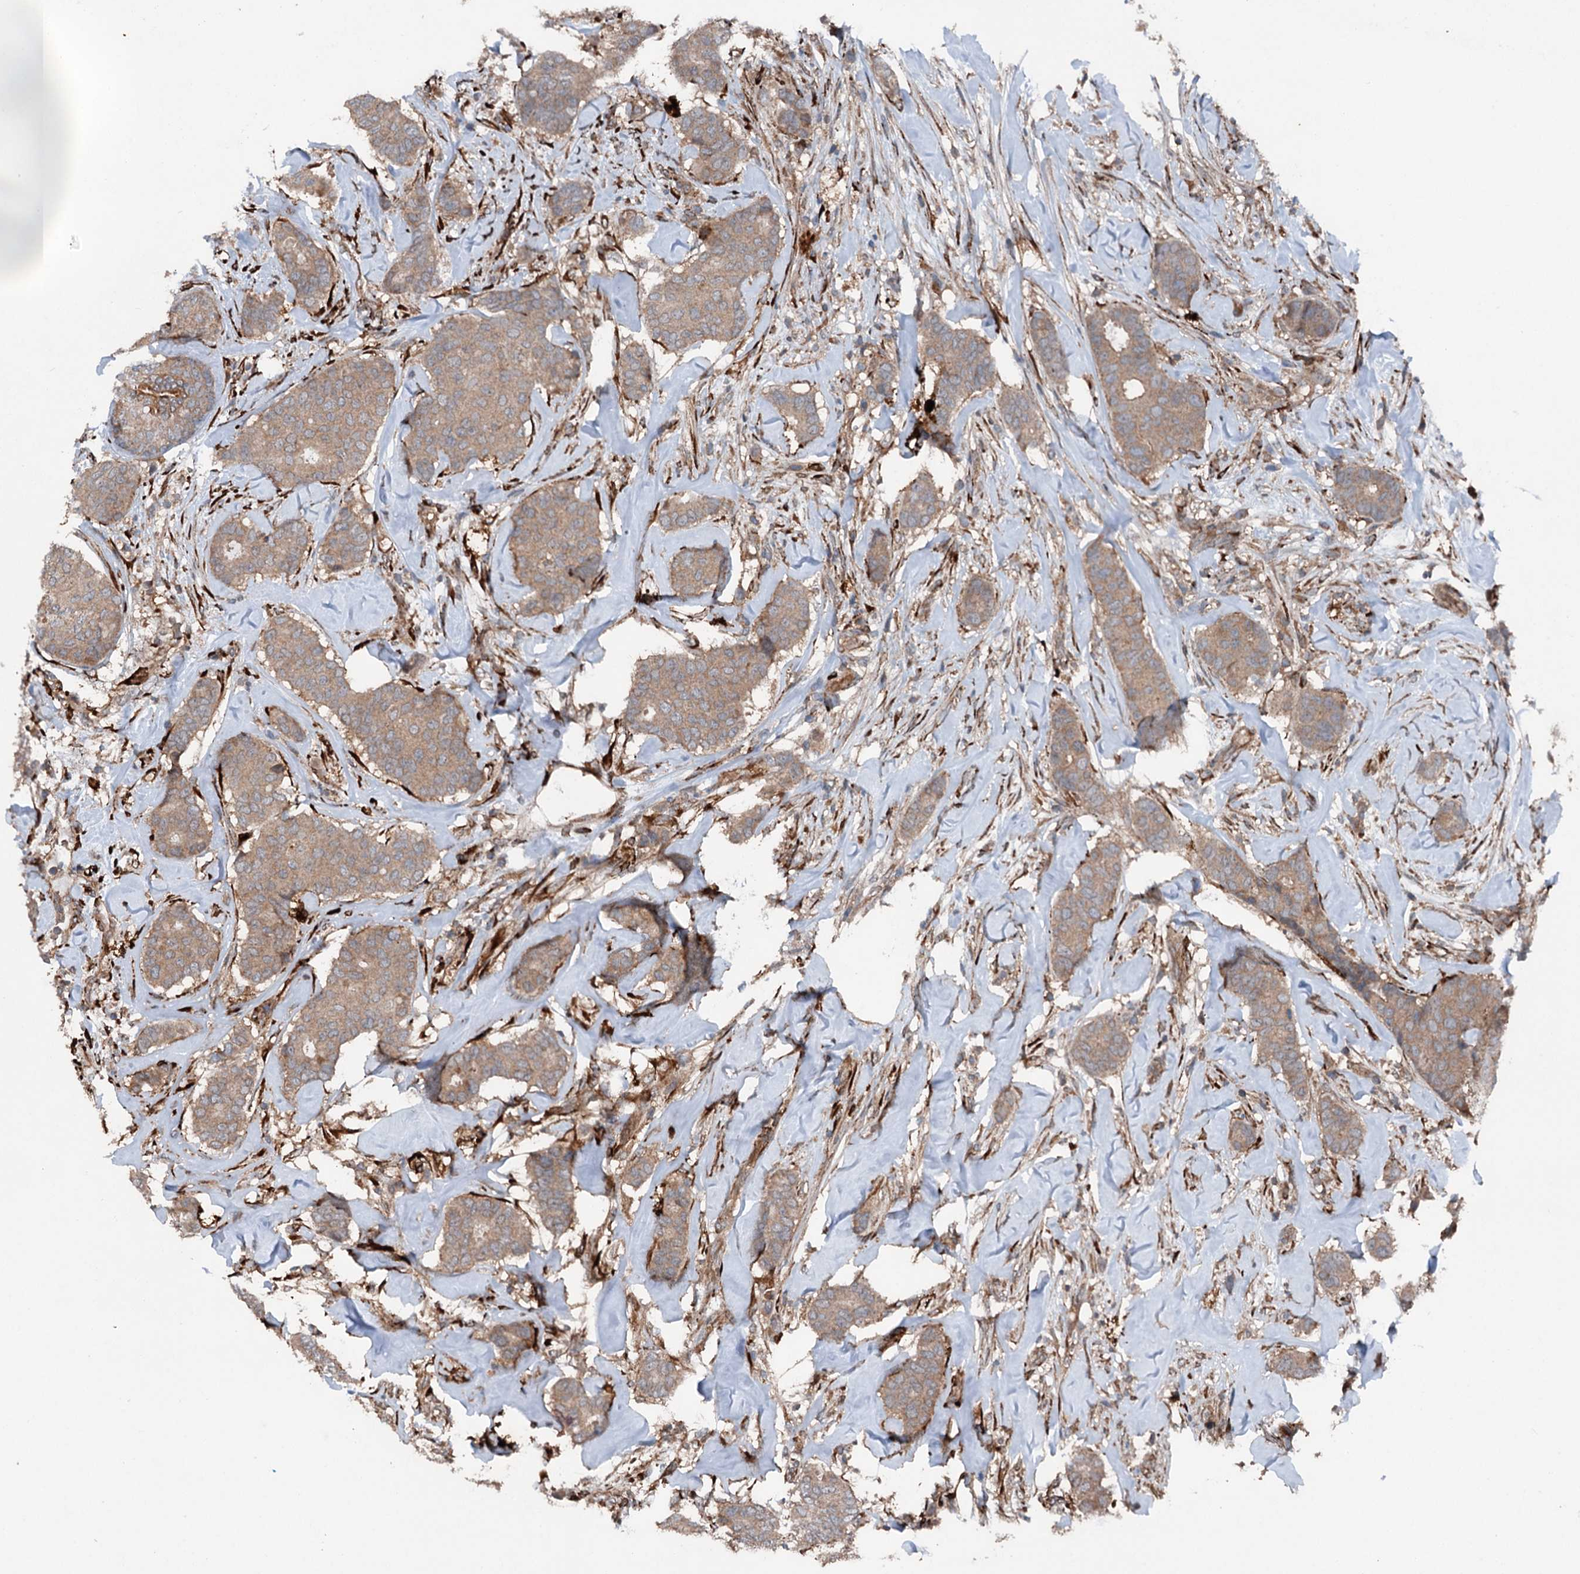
{"staining": {"intensity": "moderate", "quantity": ">75%", "location": "cytoplasmic/membranous"}, "tissue": "breast cancer", "cell_type": "Tumor cells", "image_type": "cancer", "snomed": [{"axis": "morphology", "description": "Duct carcinoma"}, {"axis": "topography", "description": "Breast"}], "caption": "Immunohistochemistry (IHC) of breast intraductal carcinoma shows medium levels of moderate cytoplasmic/membranous expression in approximately >75% of tumor cells. The protein of interest is stained brown, and the nuclei are stained in blue (DAB (3,3'-diaminobenzidine) IHC with brightfield microscopy, high magnification).", "gene": "DDIAS", "patient": {"sex": "female", "age": 75}}